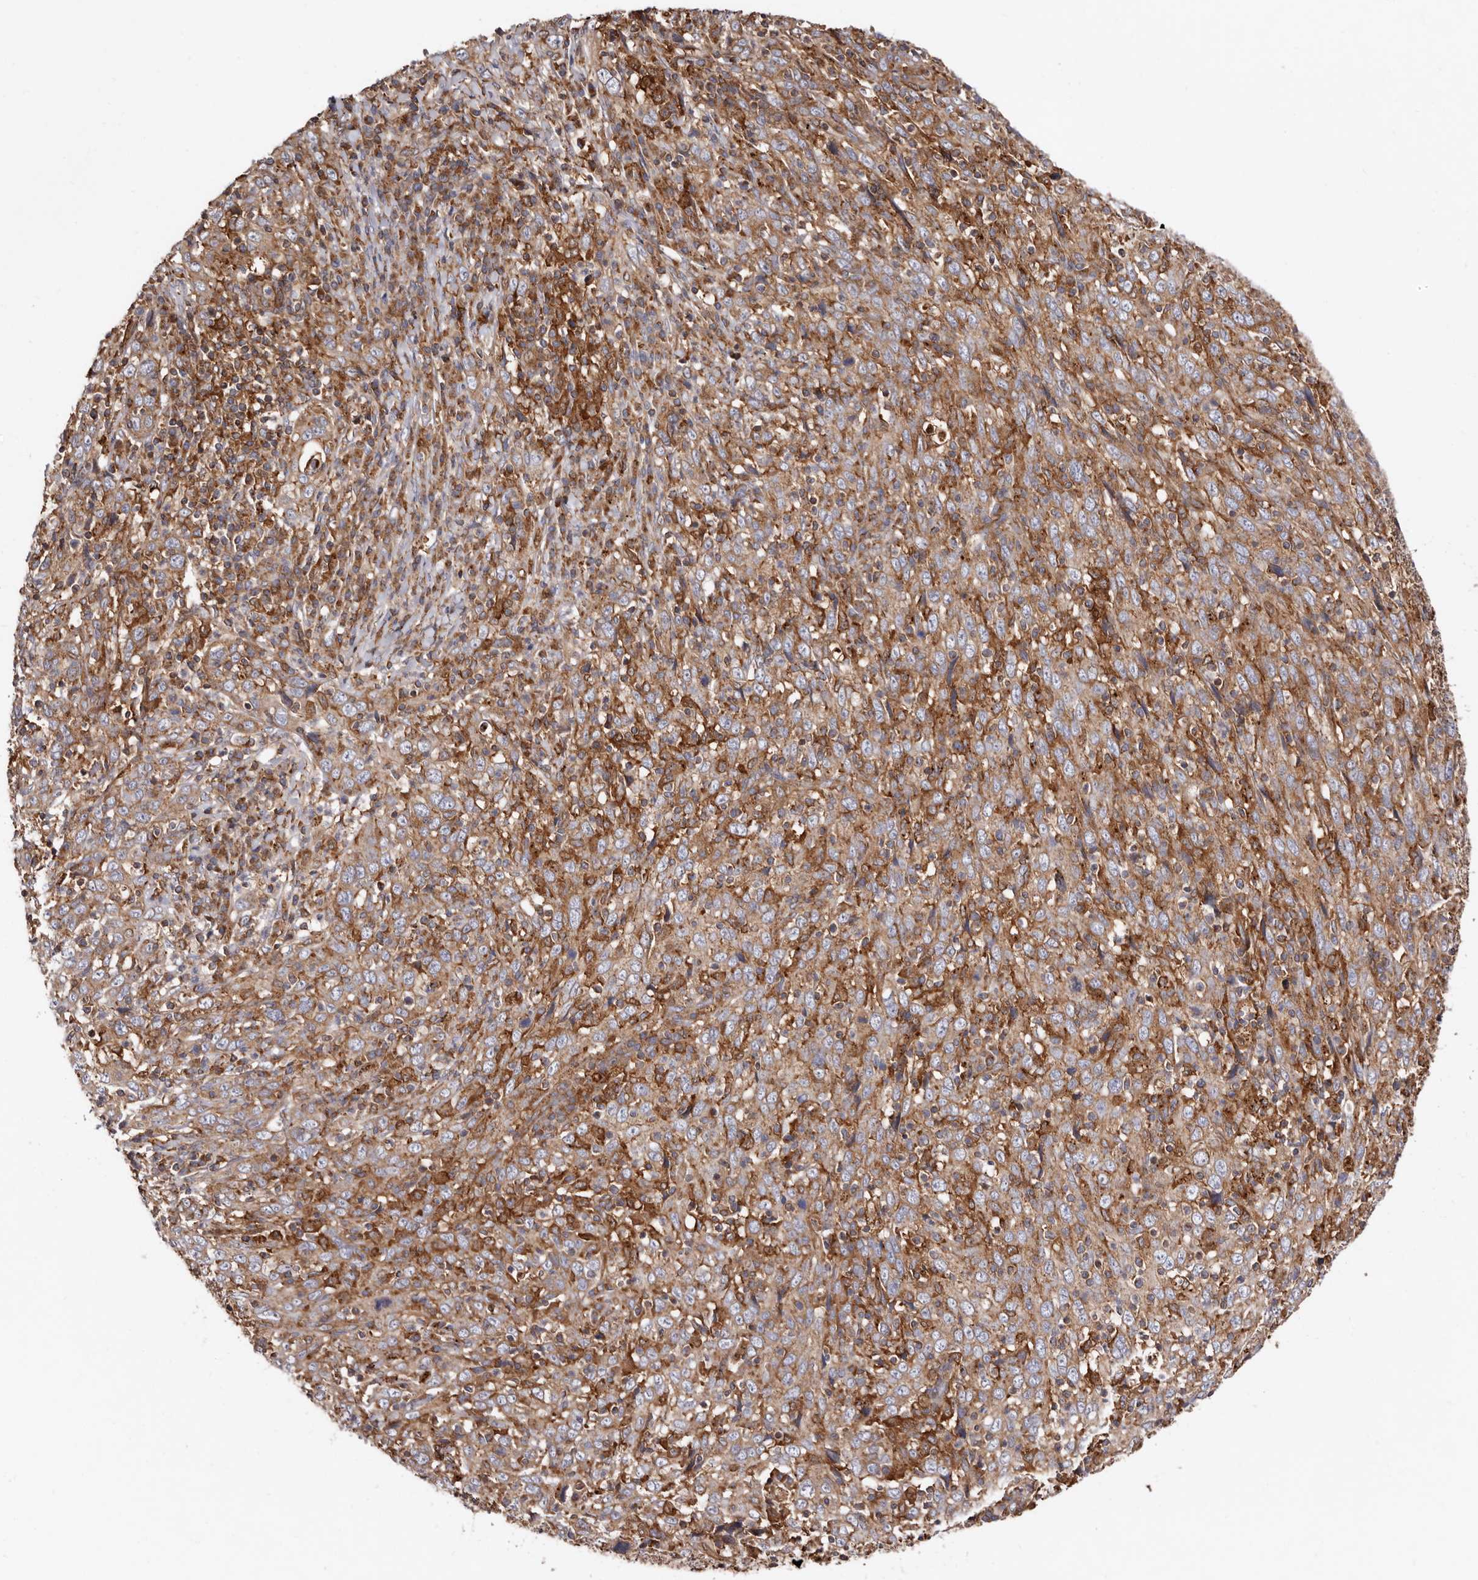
{"staining": {"intensity": "weak", "quantity": ">75%", "location": "cytoplasmic/membranous"}, "tissue": "cervical cancer", "cell_type": "Tumor cells", "image_type": "cancer", "snomed": [{"axis": "morphology", "description": "Squamous cell carcinoma, NOS"}, {"axis": "topography", "description": "Cervix"}], "caption": "Weak cytoplasmic/membranous positivity for a protein is appreciated in about >75% of tumor cells of cervical cancer using immunohistochemistry.", "gene": "COQ8B", "patient": {"sex": "female", "age": 46}}